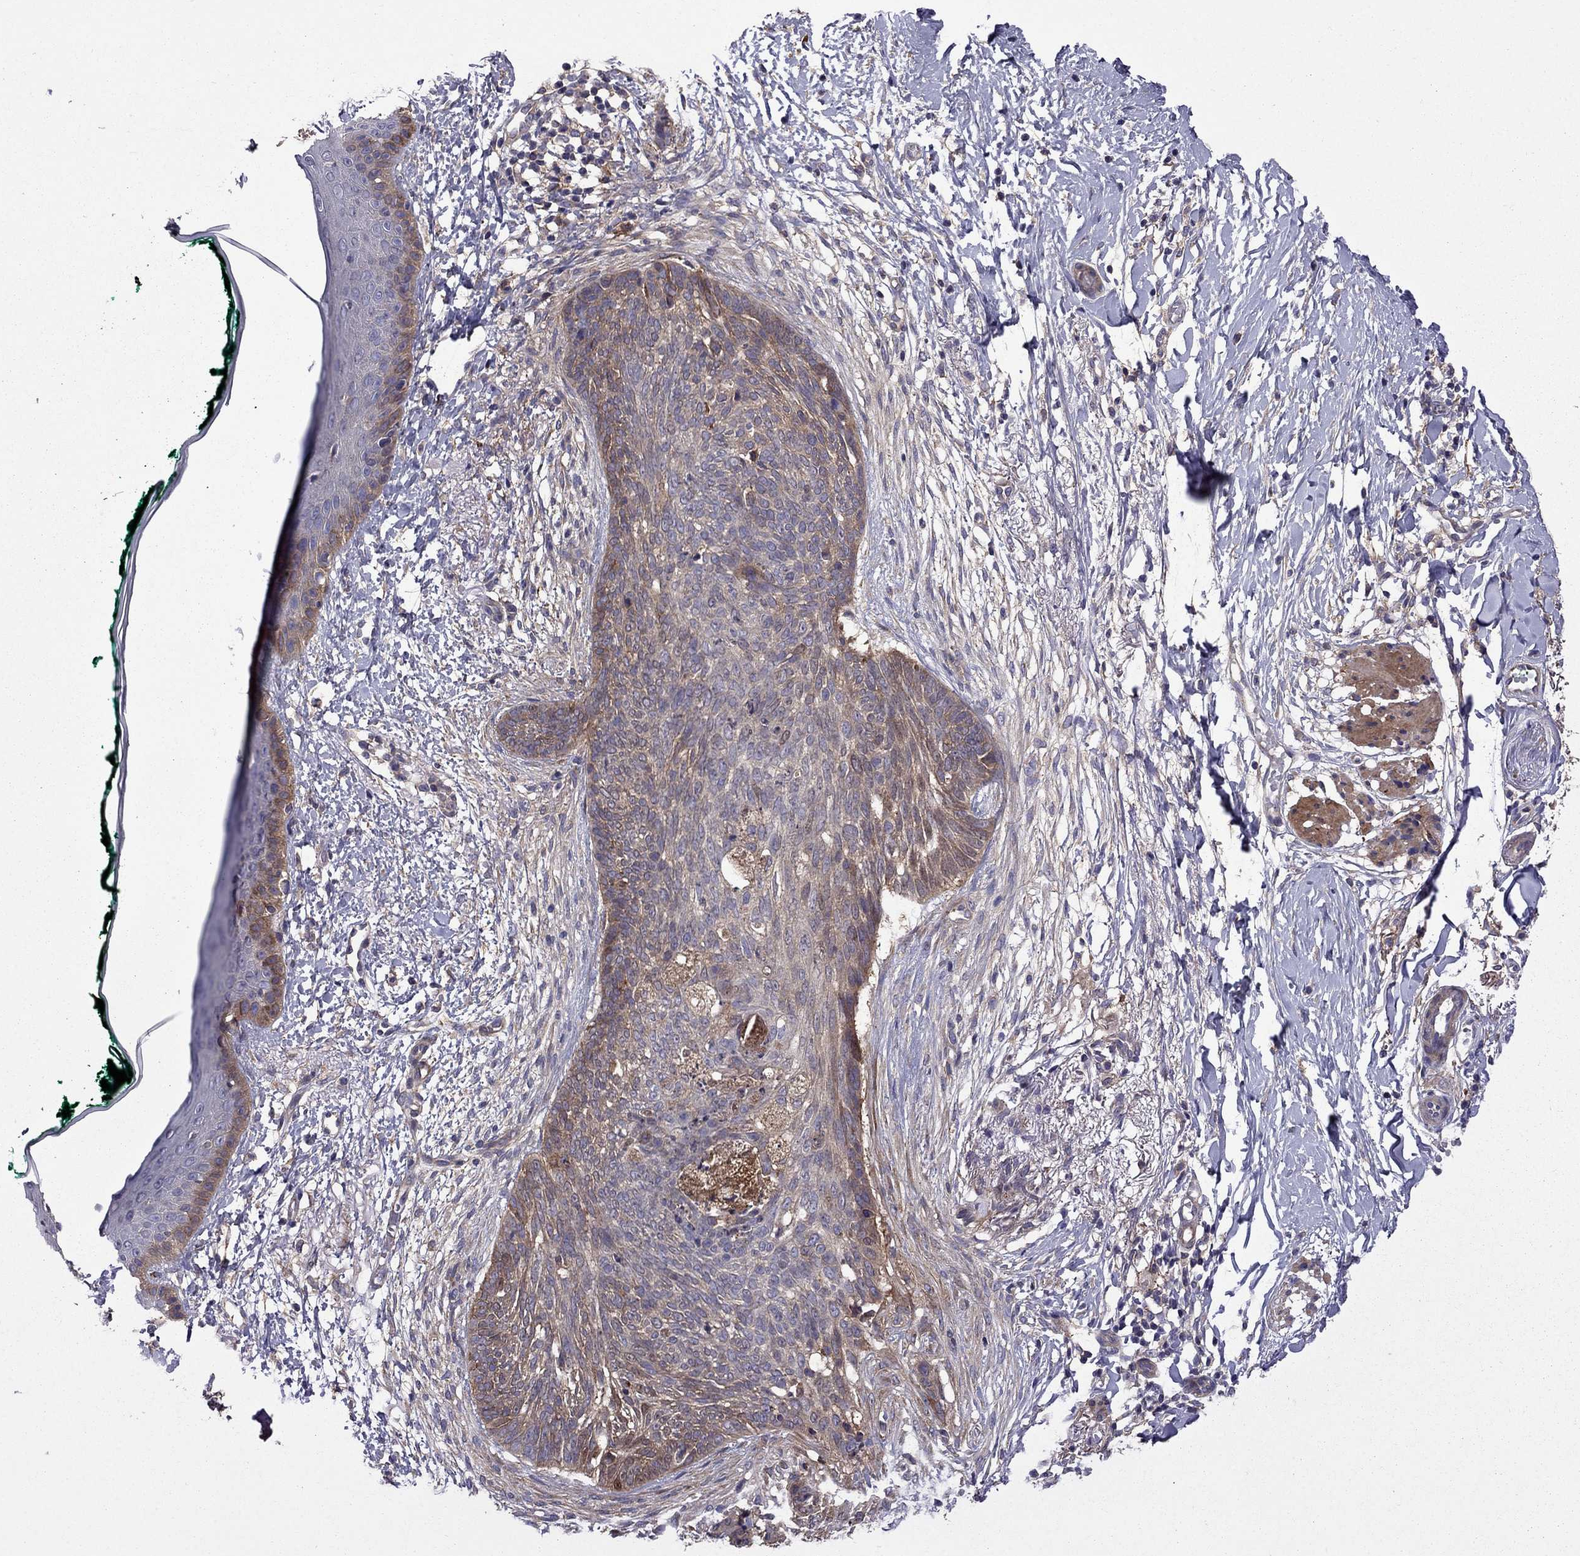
{"staining": {"intensity": "weak", "quantity": "25%-75%", "location": "cytoplasmic/membranous"}, "tissue": "skin cancer", "cell_type": "Tumor cells", "image_type": "cancer", "snomed": [{"axis": "morphology", "description": "Normal tissue, NOS"}, {"axis": "morphology", "description": "Basal cell carcinoma"}, {"axis": "topography", "description": "Skin"}], "caption": "A brown stain shows weak cytoplasmic/membranous staining of a protein in skin basal cell carcinoma tumor cells. Using DAB (brown) and hematoxylin (blue) stains, captured at high magnification using brightfield microscopy.", "gene": "ITGB1", "patient": {"sex": "male", "age": 84}}